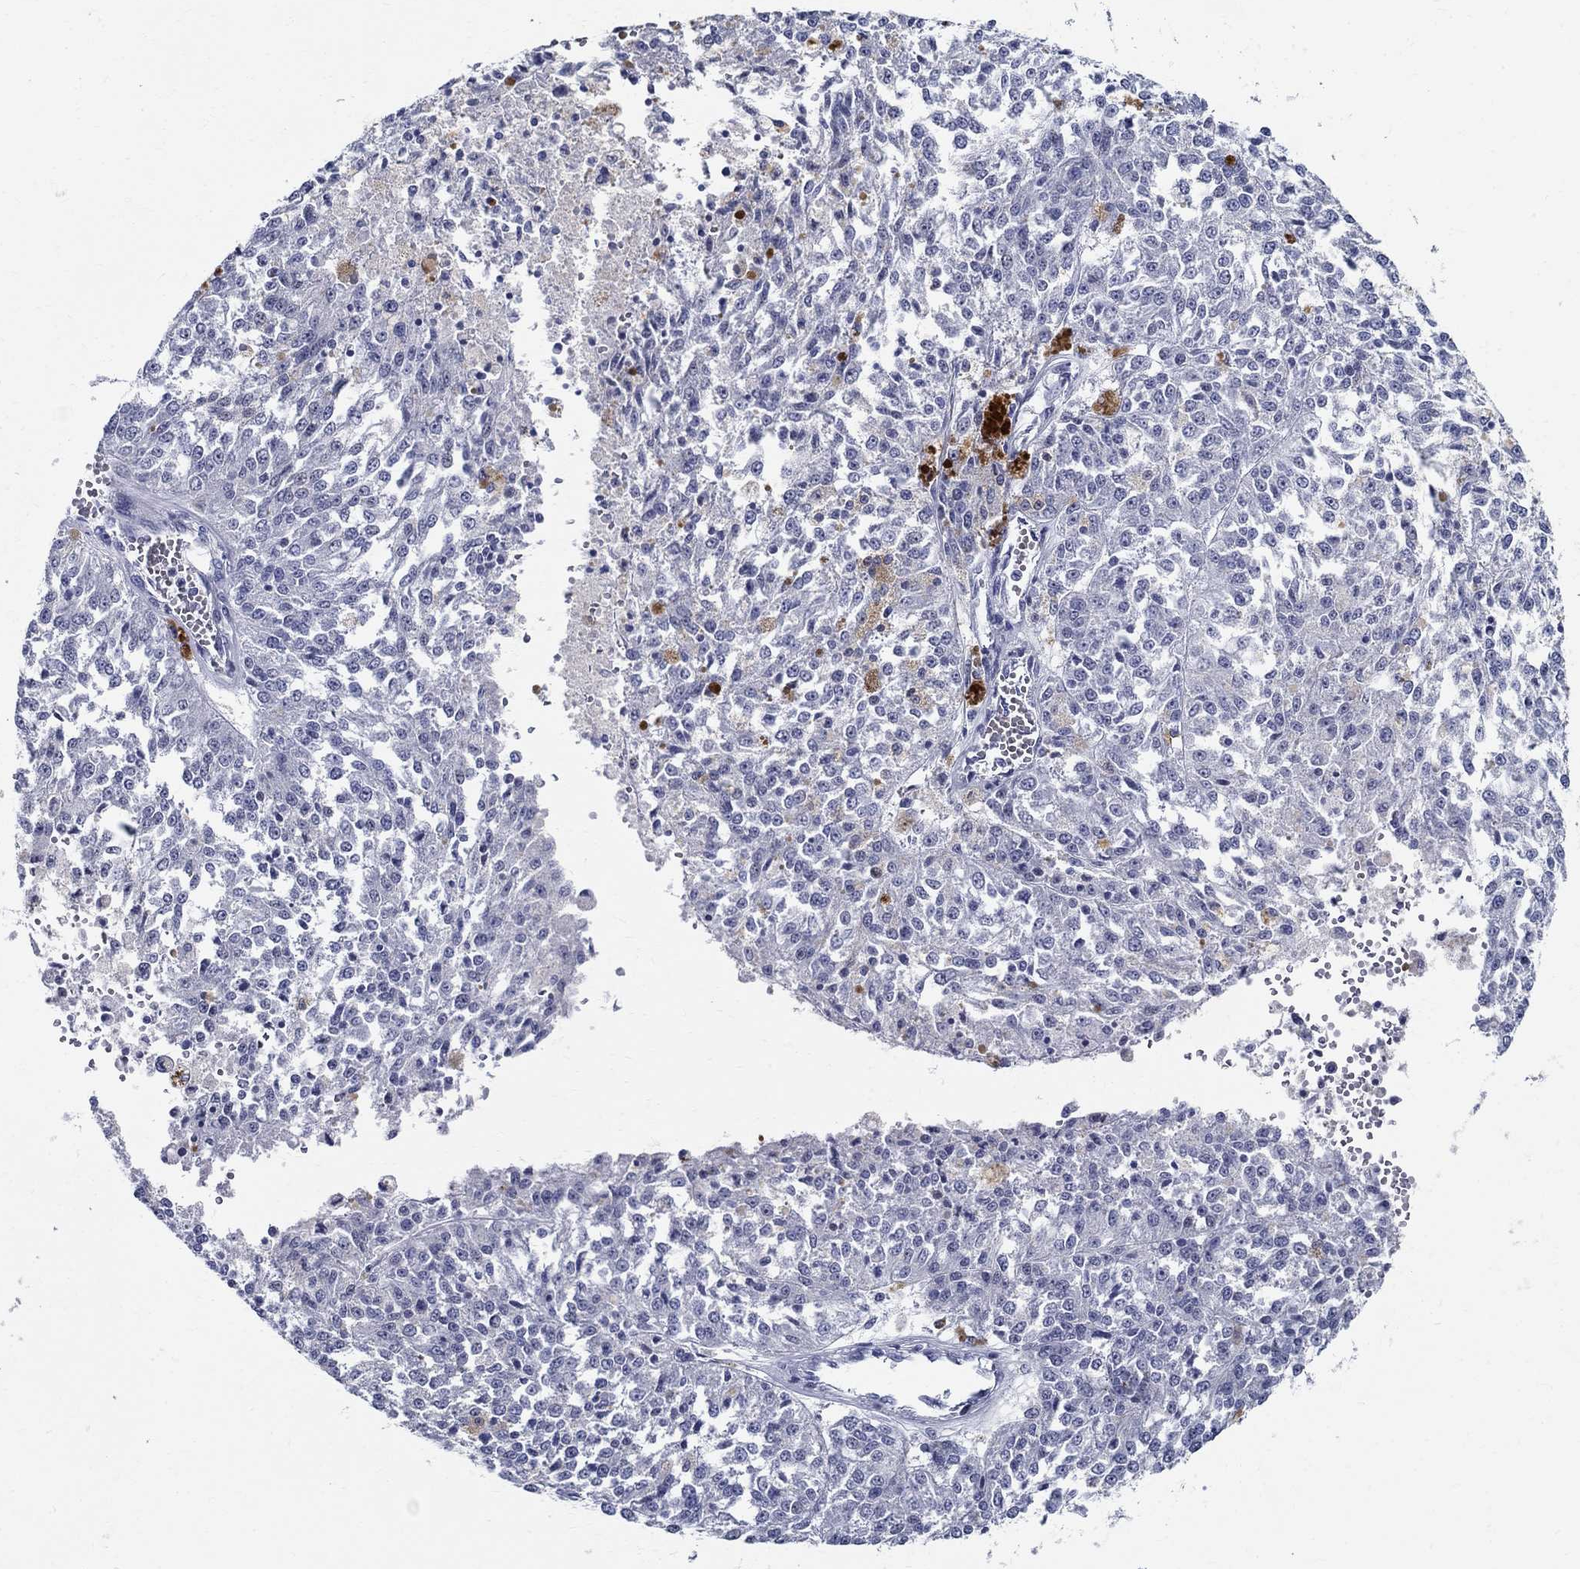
{"staining": {"intensity": "negative", "quantity": "none", "location": "none"}, "tissue": "melanoma", "cell_type": "Tumor cells", "image_type": "cancer", "snomed": [{"axis": "morphology", "description": "Malignant melanoma, Metastatic site"}, {"axis": "topography", "description": "Lymph node"}], "caption": "The micrograph exhibits no staining of tumor cells in malignant melanoma (metastatic site).", "gene": "CETN1", "patient": {"sex": "female", "age": 64}}